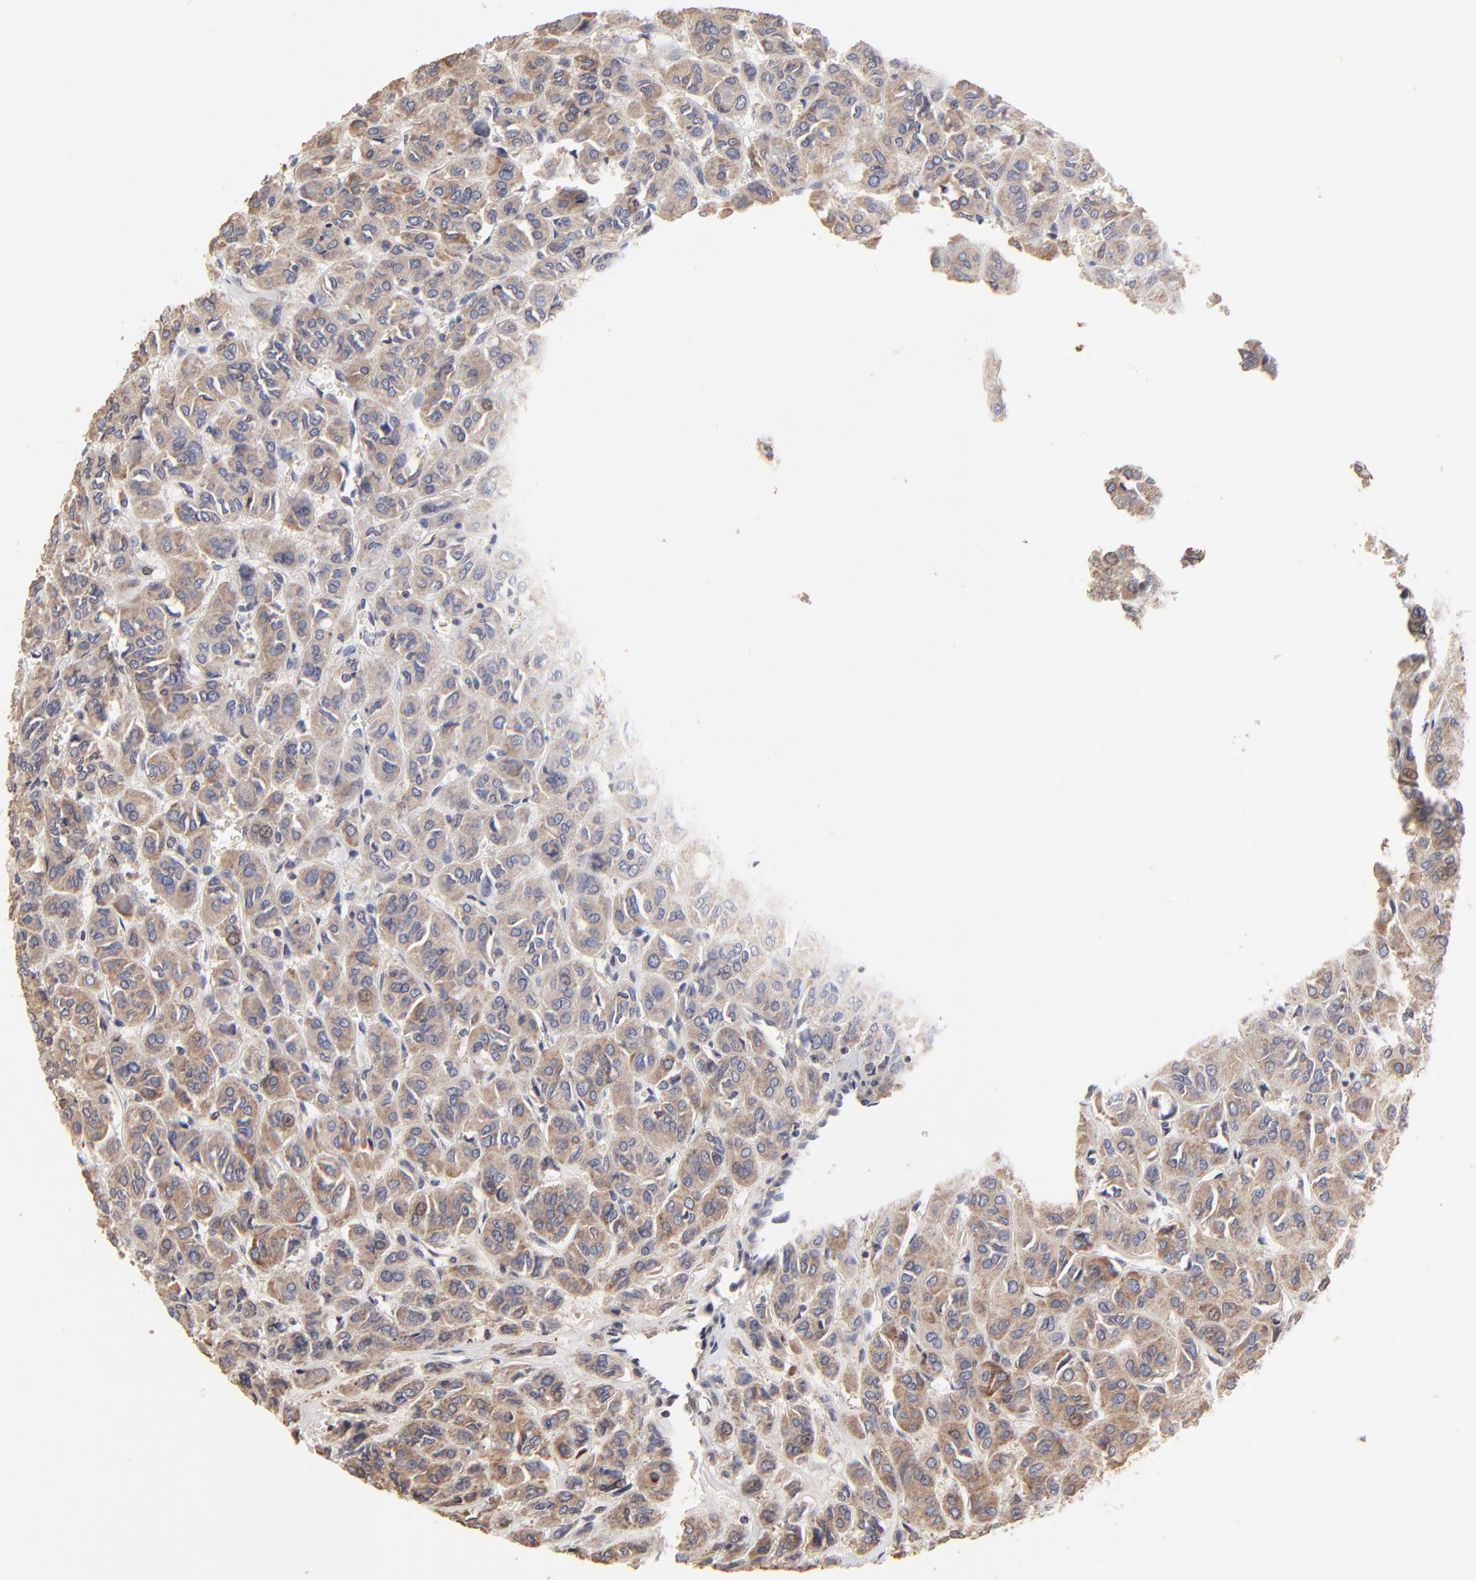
{"staining": {"intensity": "moderate", "quantity": ">75%", "location": "cytoplasmic/membranous"}, "tissue": "thyroid cancer", "cell_type": "Tumor cells", "image_type": "cancer", "snomed": [{"axis": "morphology", "description": "Follicular adenoma carcinoma, NOS"}, {"axis": "topography", "description": "Thyroid gland"}], "caption": "Protein staining of thyroid cancer tissue exhibits moderate cytoplasmic/membranous staining in approximately >75% of tumor cells.", "gene": "ELP2", "patient": {"sex": "female", "age": 71}}